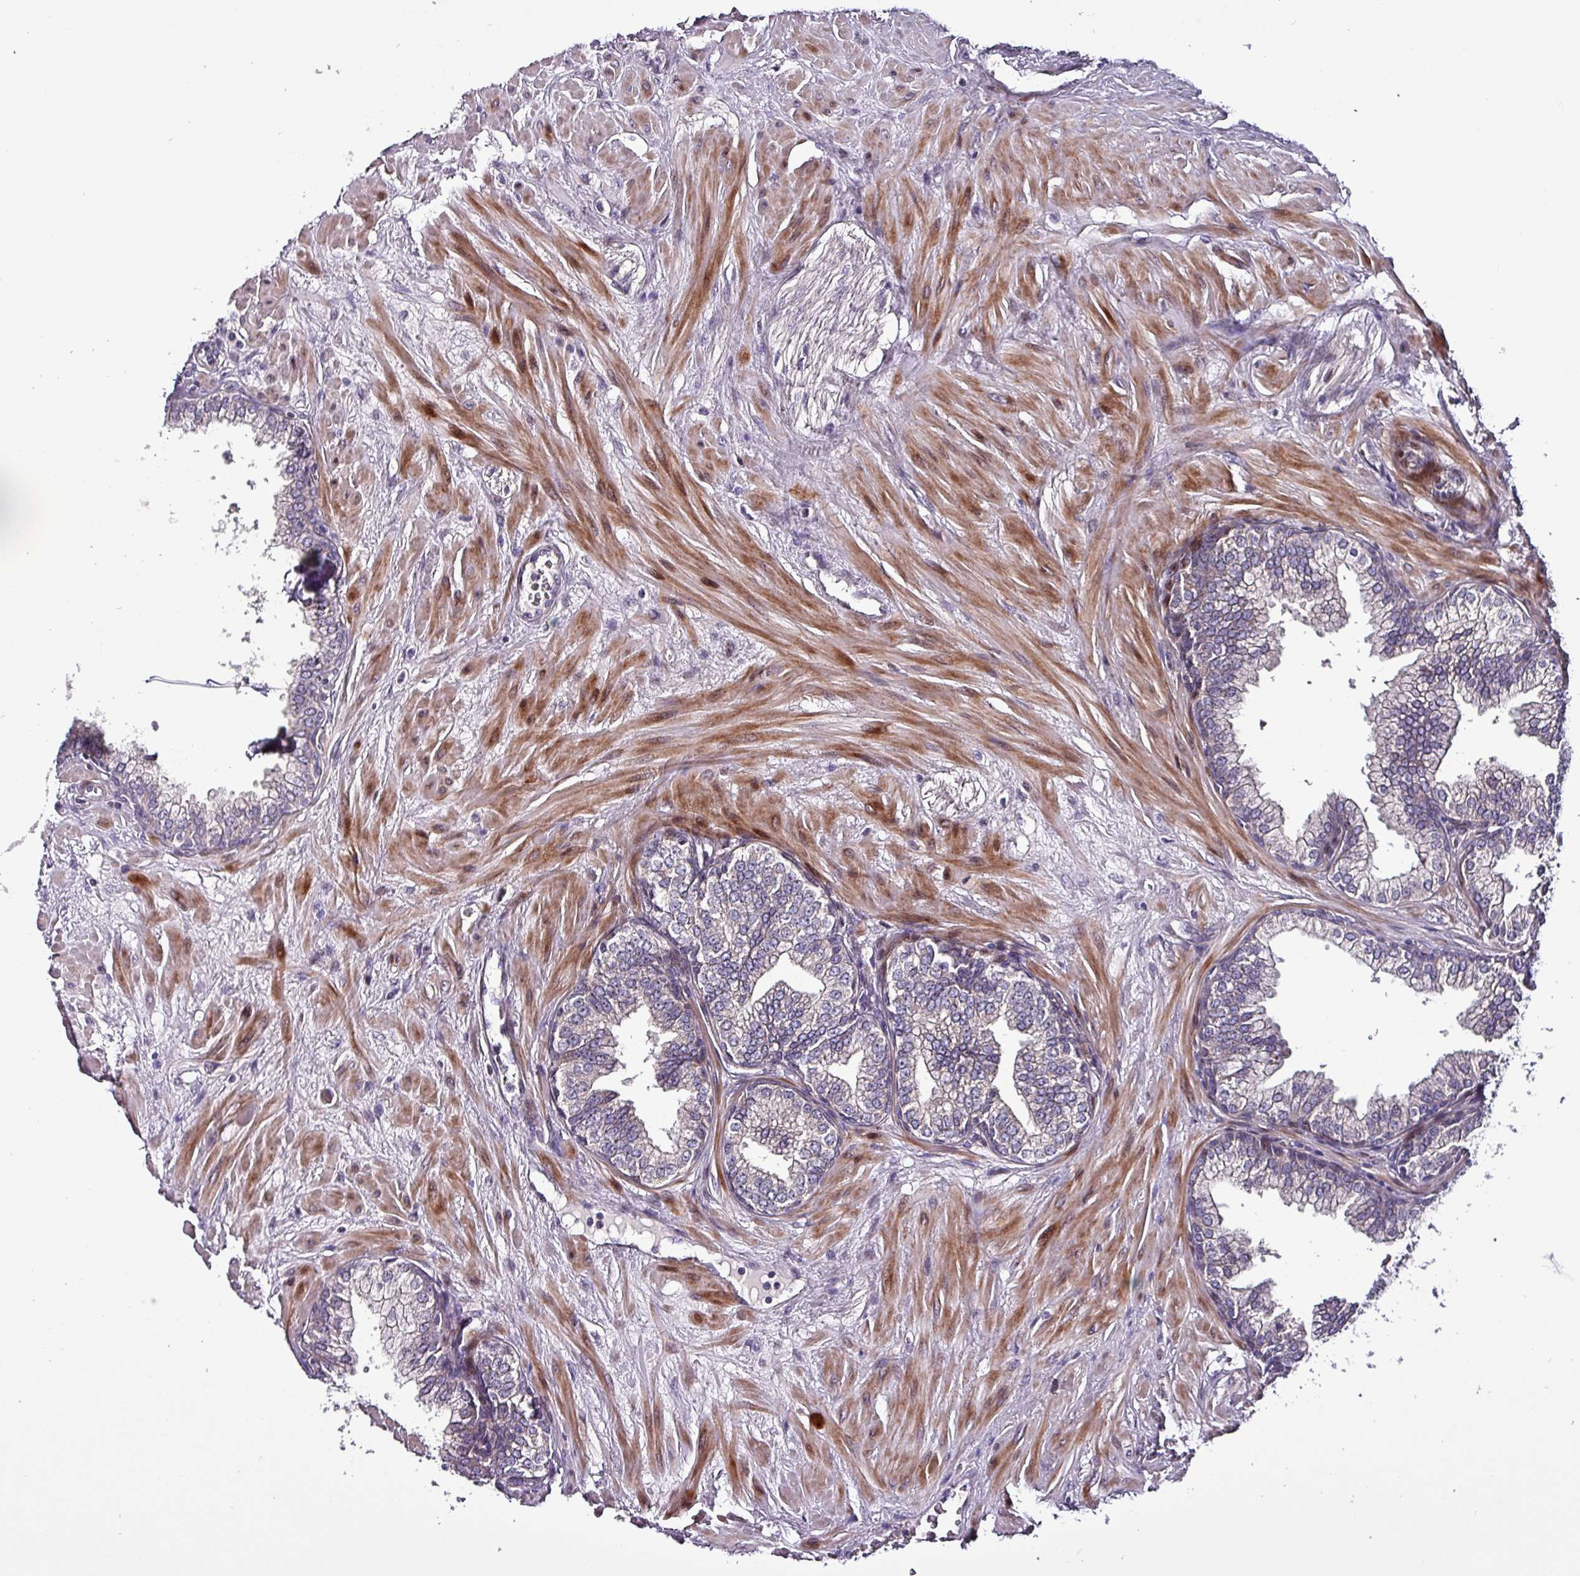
{"staining": {"intensity": "moderate", "quantity": "<25%", "location": "cytoplasmic/membranous,nuclear"}, "tissue": "prostate", "cell_type": "Glandular cells", "image_type": "normal", "snomed": [{"axis": "morphology", "description": "Normal tissue, NOS"}, {"axis": "topography", "description": "Prostate"}], "caption": "Immunohistochemistry (IHC) (DAB (3,3'-diaminobenzidine)) staining of unremarkable human prostate reveals moderate cytoplasmic/membranous,nuclear protein positivity in about <25% of glandular cells. (Stains: DAB (3,3'-diaminobenzidine) in brown, nuclei in blue, Microscopy: brightfield microscopy at high magnification).", "gene": "GRAPL", "patient": {"sex": "male", "age": 60}}